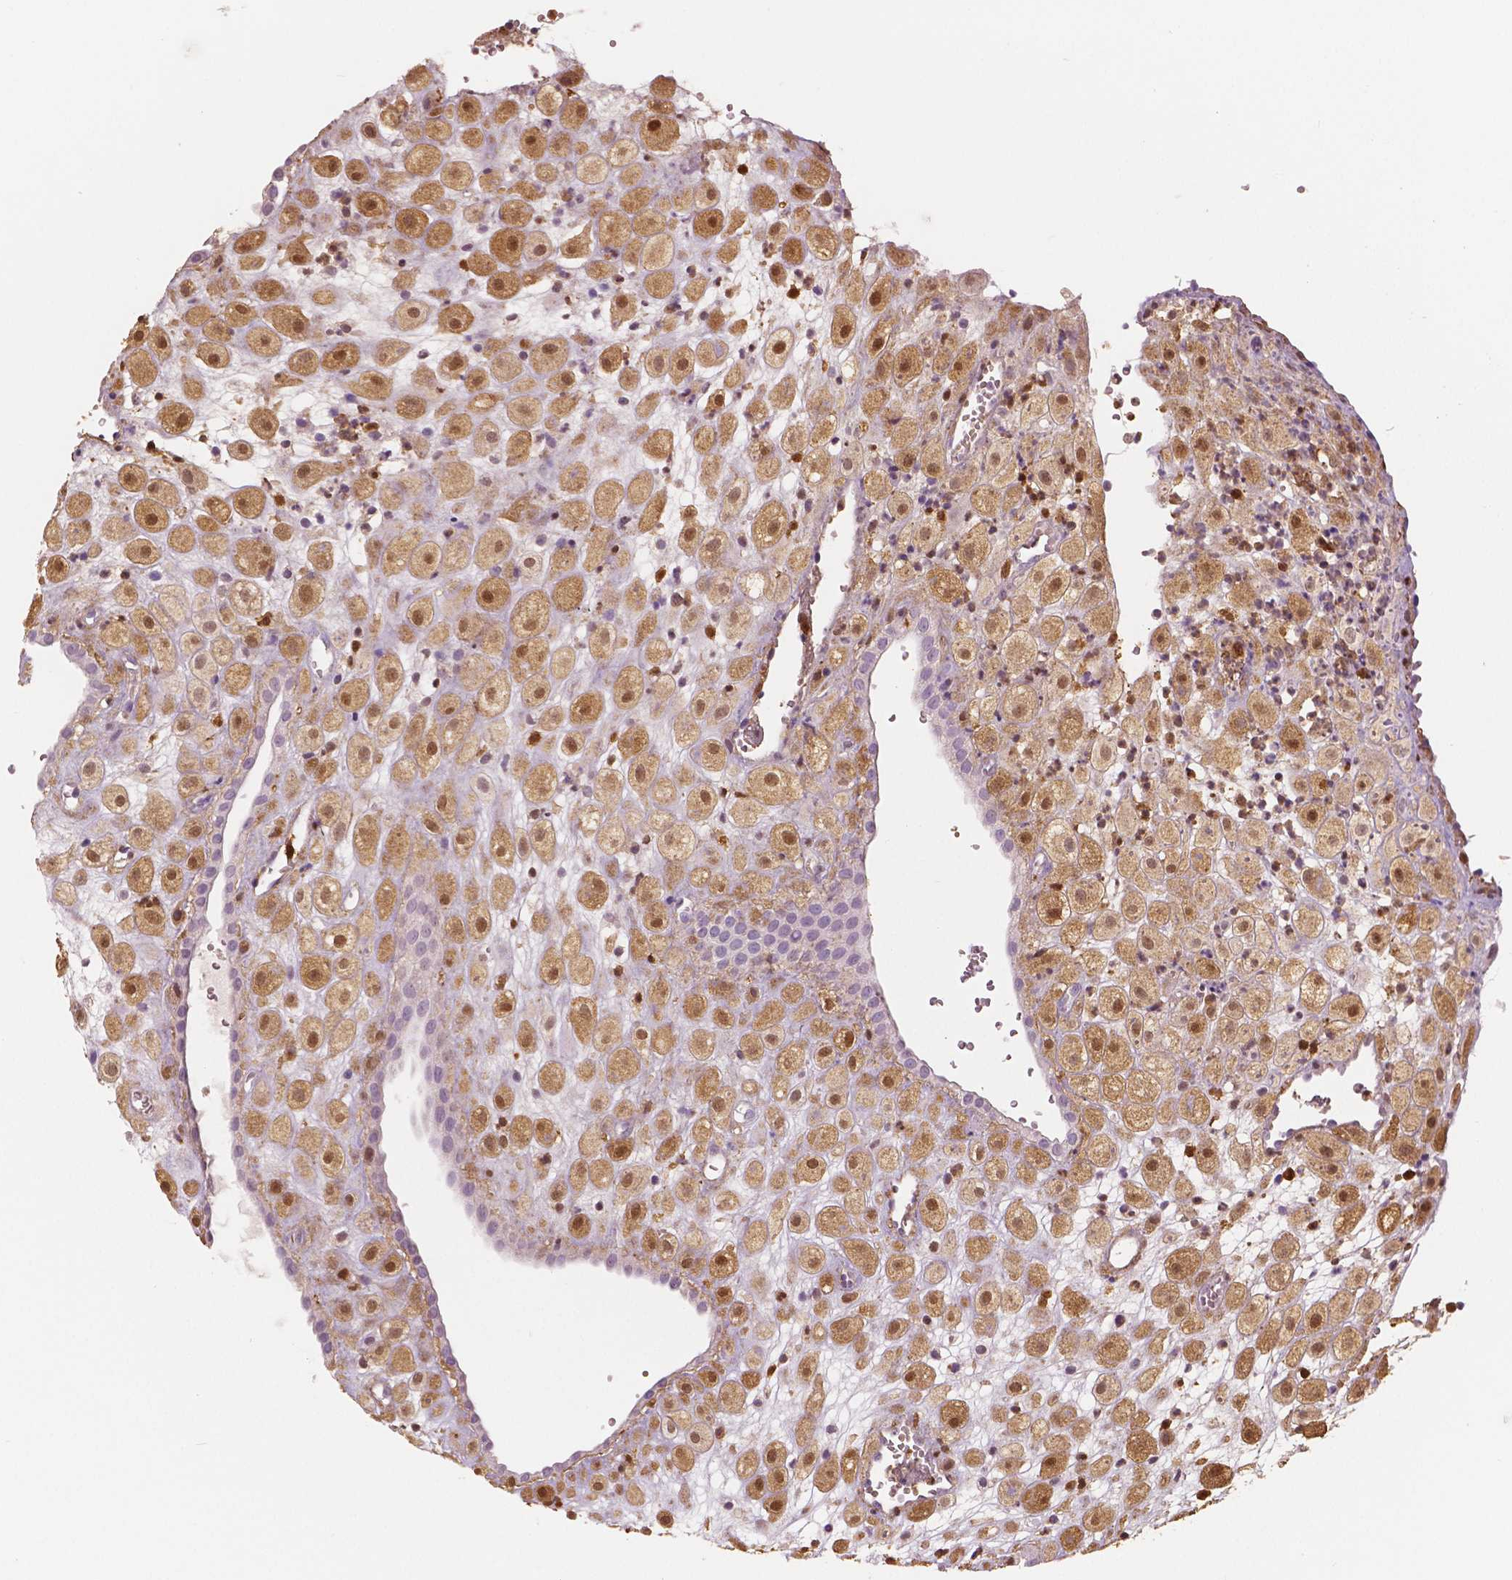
{"staining": {"intensity": "moderate", "quantity": ">75%", "location": "cytoplasmic/membranous,nuclear"}, "tissue": "placenta", "cell_type": "Decidual cells", "image_type": "normal", "snomed": [{"axis": "morphology", "description": "Normal tissue, NOS"}, {"axis": "topography", "description": "Placenta"}], "caption": "Decidual cells reveal medium levels of moderate cytoplasmic/membranous,nuclear expression in about >75% of cells in benign human placenta.", "gene": "S100A4", "patient": {"sex": "female", "age": 24}}